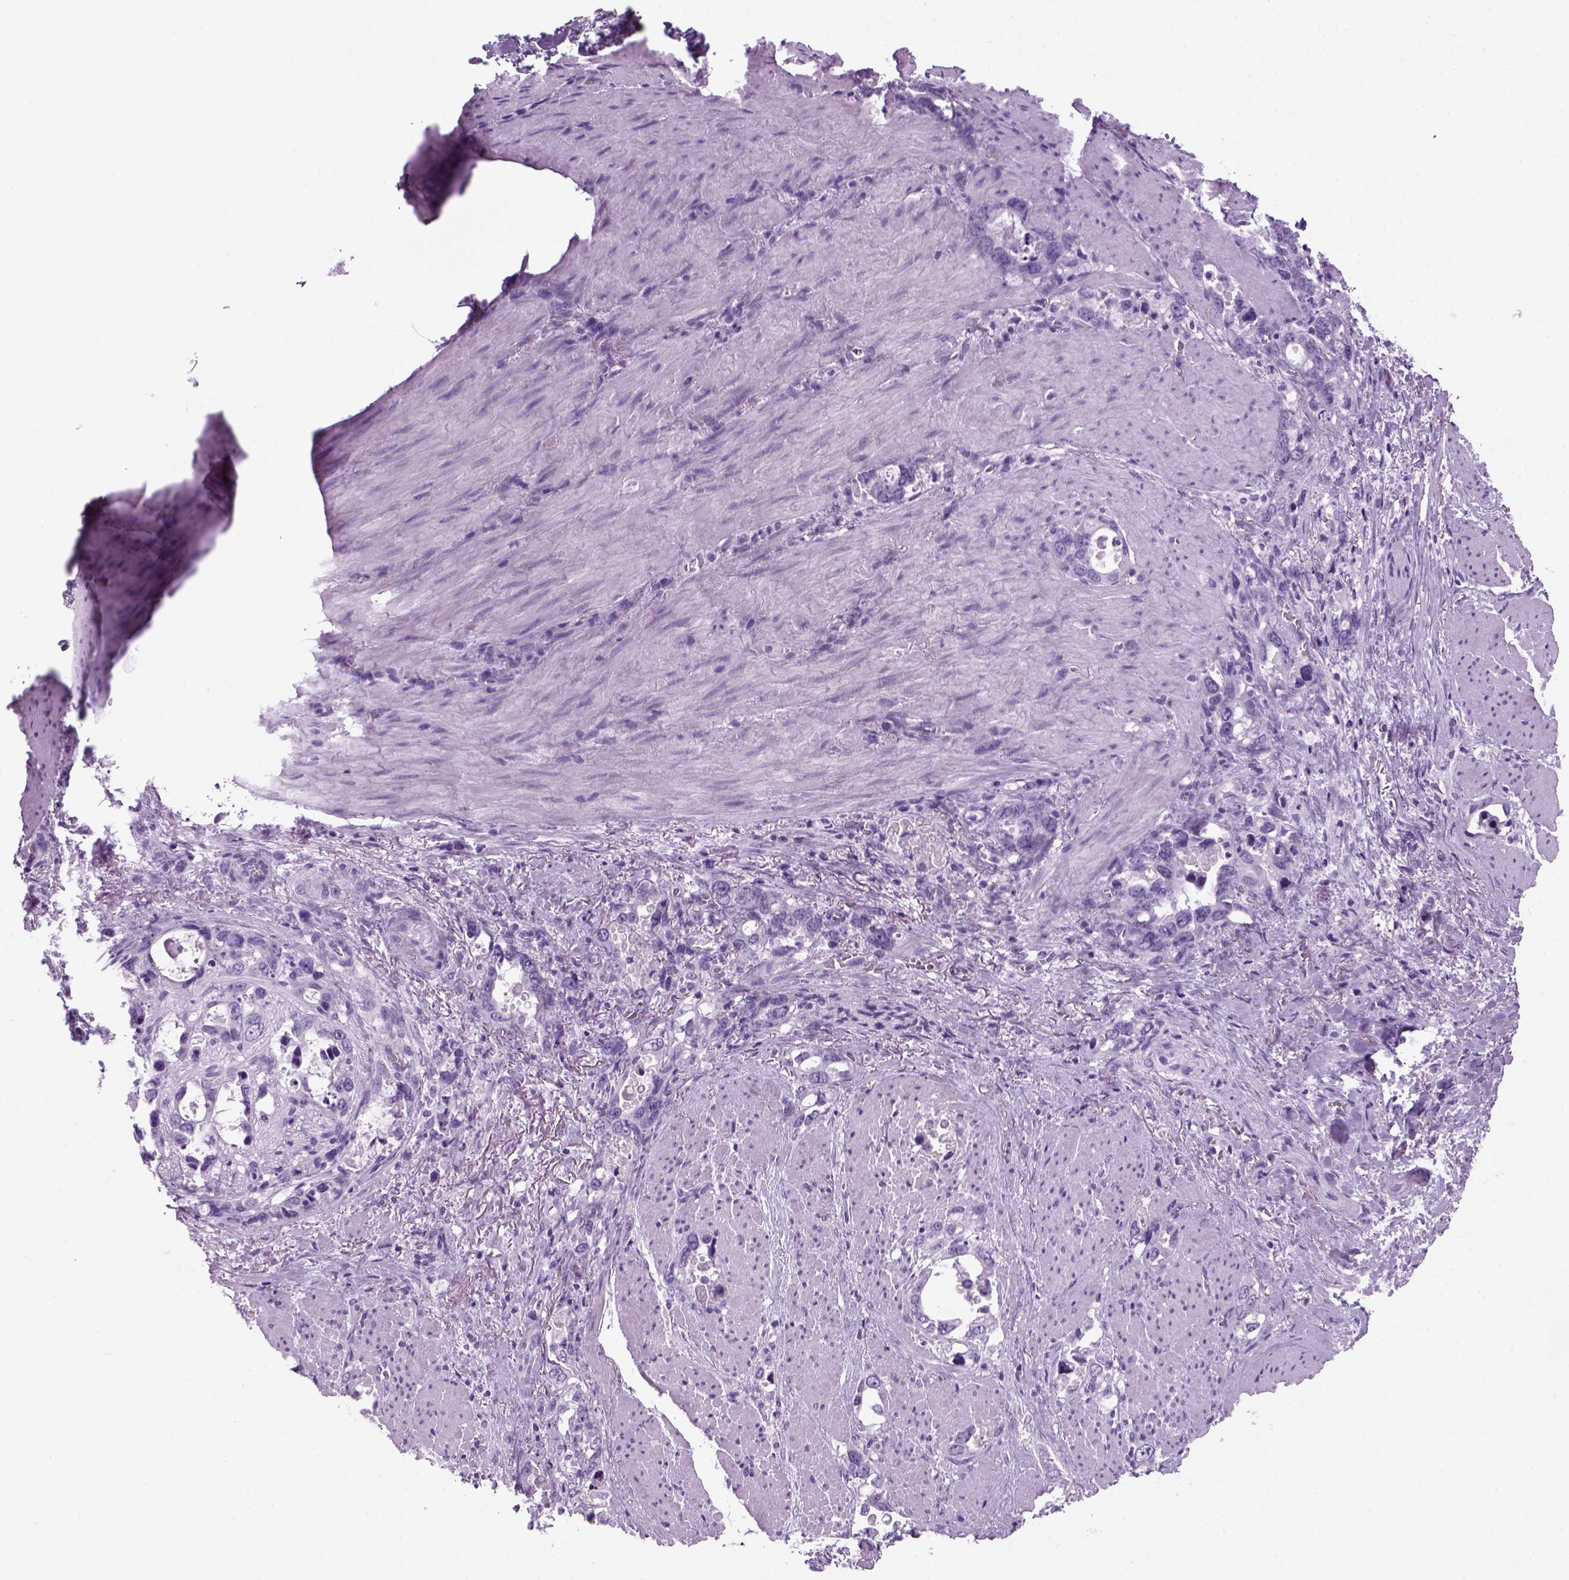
{"staining": {"intensity": "negative", "quantity": "none", "location": "none"}, "tissue": "stomach cancer", "cell_type": "Tumor cells", "image_type": "cancer", "snomed": [{"axis": "morphology", "description": "Normal tissue, NOS"}, {"axis": "morphology", "description": "Adenocarcinoma, NOS"}, {"axis": "topography", "description": "Esophagus"}, {"axis": "topography", "description": "Stomach, upper"}], "caption": "Adenocarcinoma (stomach) was stained to show a protein in brown. There is no significant positivity in tumor cells.", "gene": "MZB1", "patient": {"sex": "male", "age": 74}}